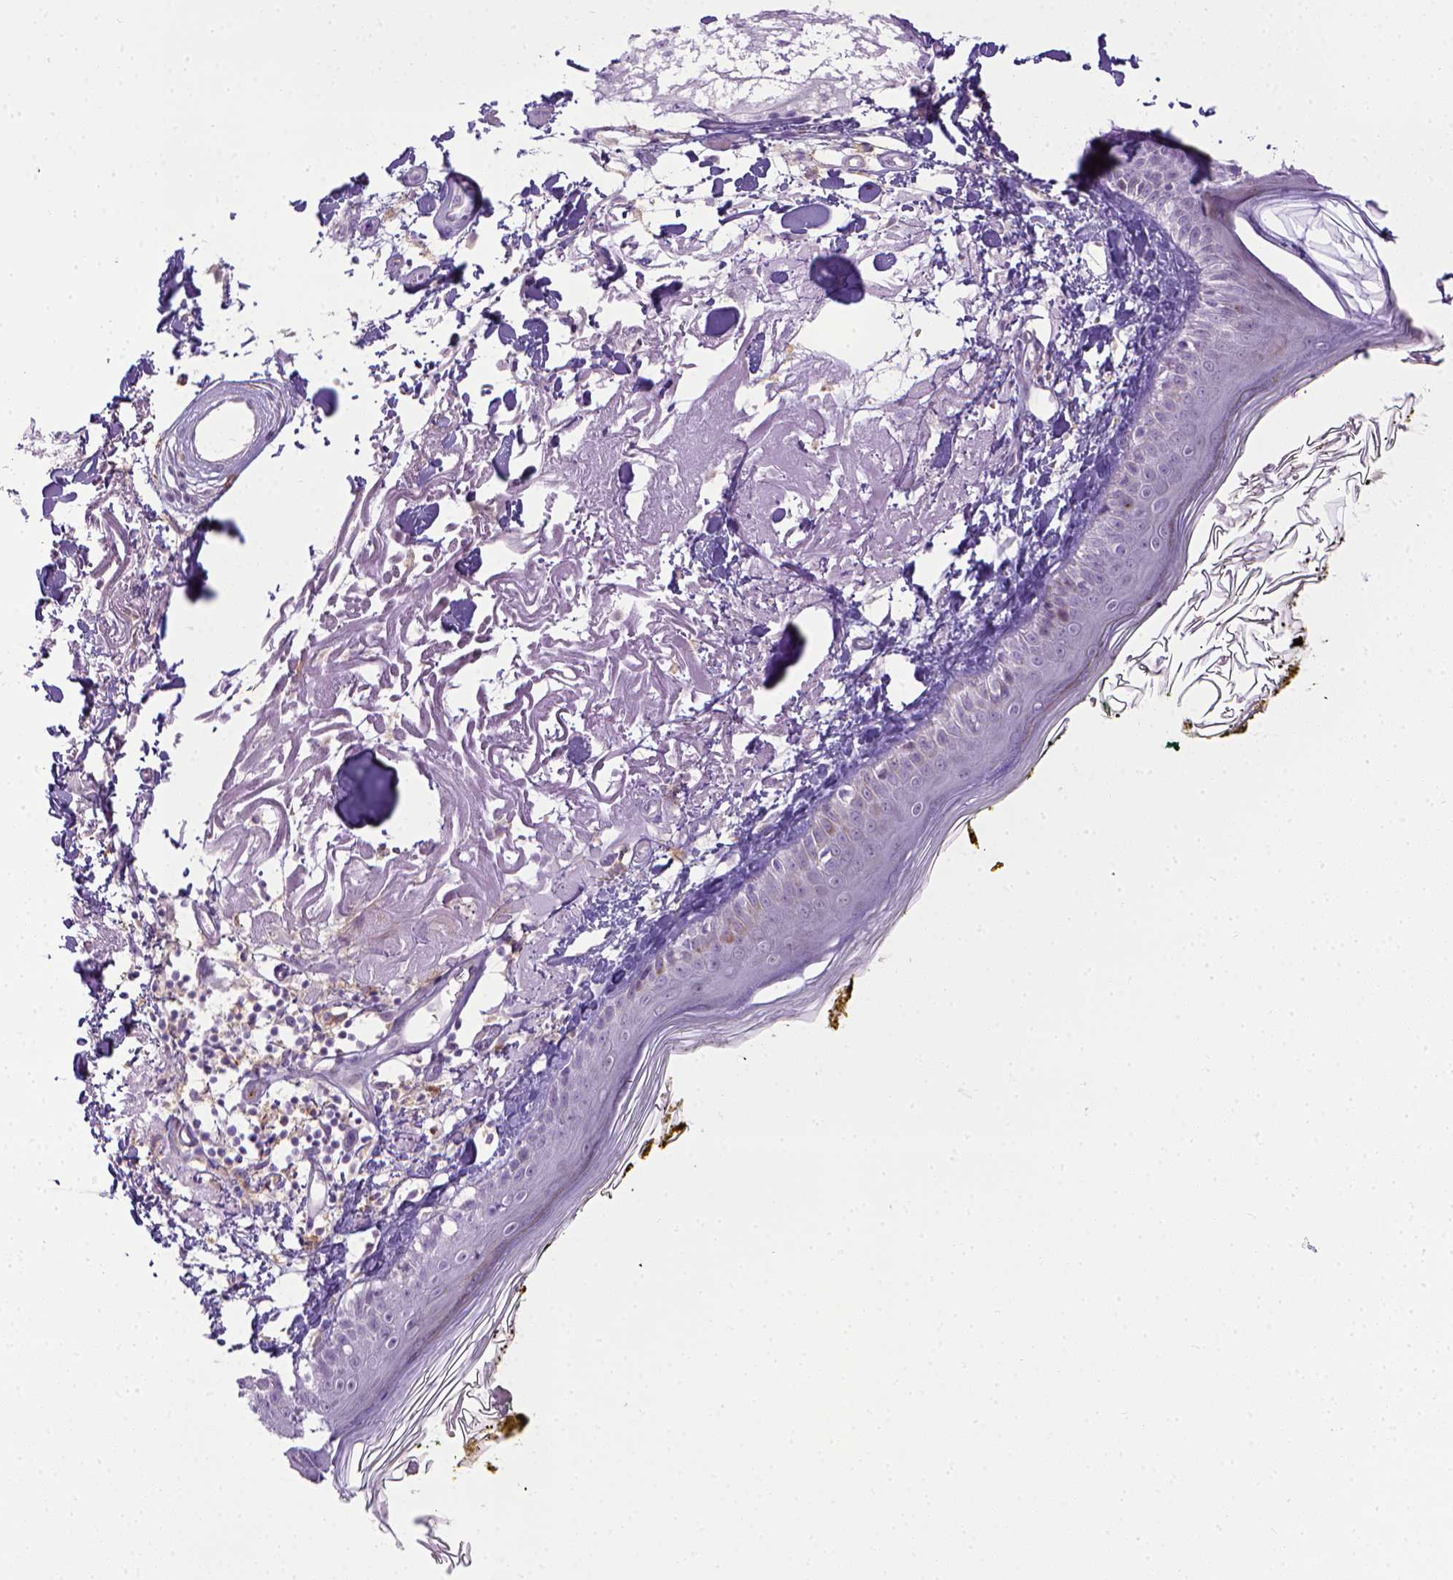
{"staining": {"intensity": "negative", "quantity": "none", "location": "none"}, "tissue": "skin", "cell_type": "Fibroblasts", "image_type": "normal", "snomed": [{"axis": "morphology", "description": "Normal tissue, NOS"}, {"axis": "topography", "description": "Skin"}], "caption": "DAB (3,3'-diaminobenzidine) immunohistochemical staining of benign human skin reveals no significant positivity in fibroblasts. (Brightfield microscopy of DAB IHC at high magnification).", "gene": "ITGAM", "patient": {"sex": "male", "age": 76}}